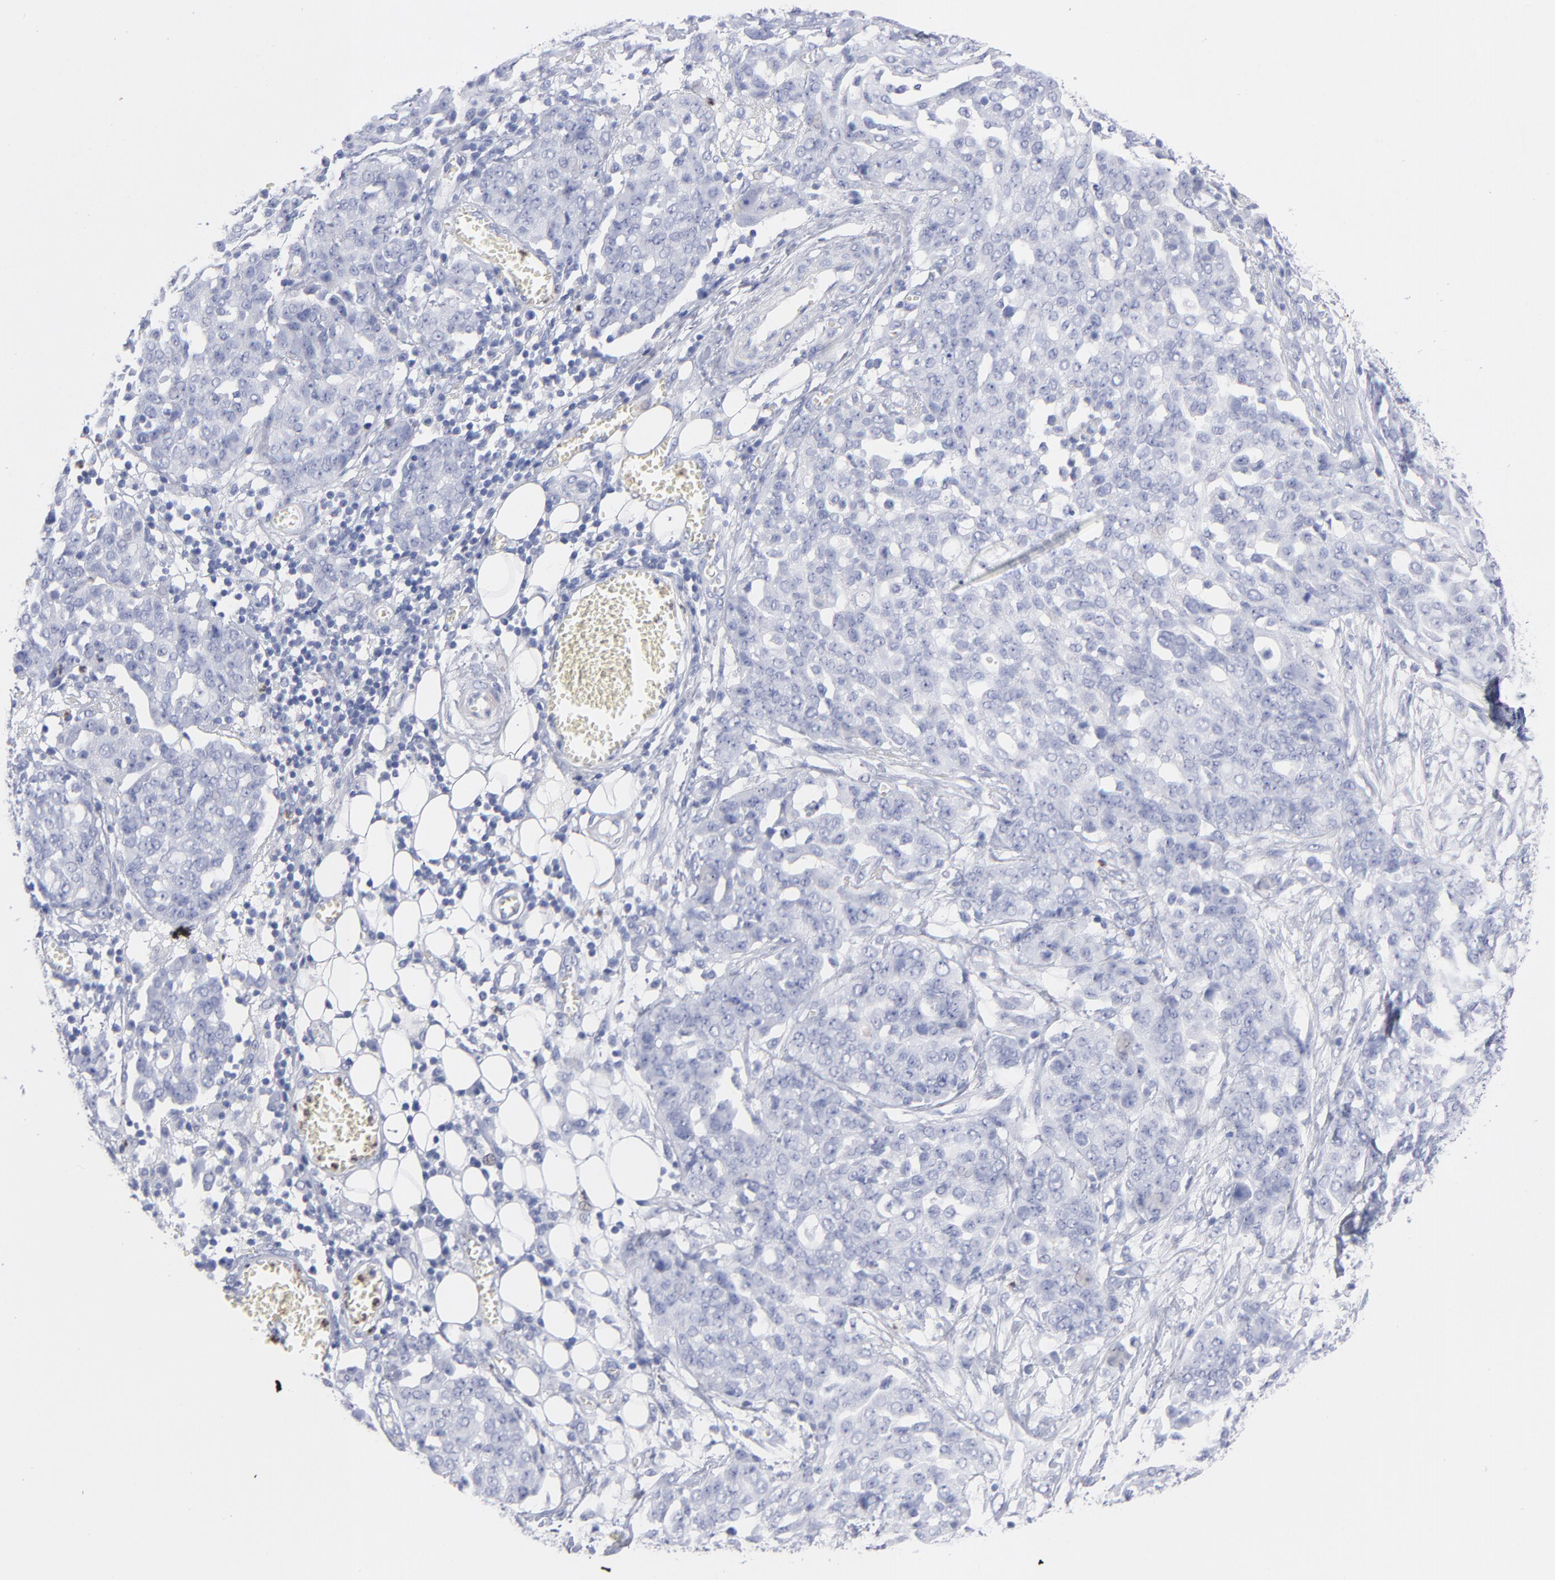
{"staining": {"intensity": "negative", "quantity": "none", "location": "none"}, "tissue": "ovarian cancer", "cell_type": "Tumor cells", "image_type": "cancer", "snomed": [{"axis": "morphology", "description": "Cystadenocarcinoma, serous, NOS"}, {"axis": "topography", "description": "Soft tissue"}, {"axis": "topography", "description": "Ovary"}], "caption": "There is no significant staining in tumor cells of ovarian serous cystadenocarcinoma.", "gene": "ARG1", "patient": {"sex": "female", "age": 57}}